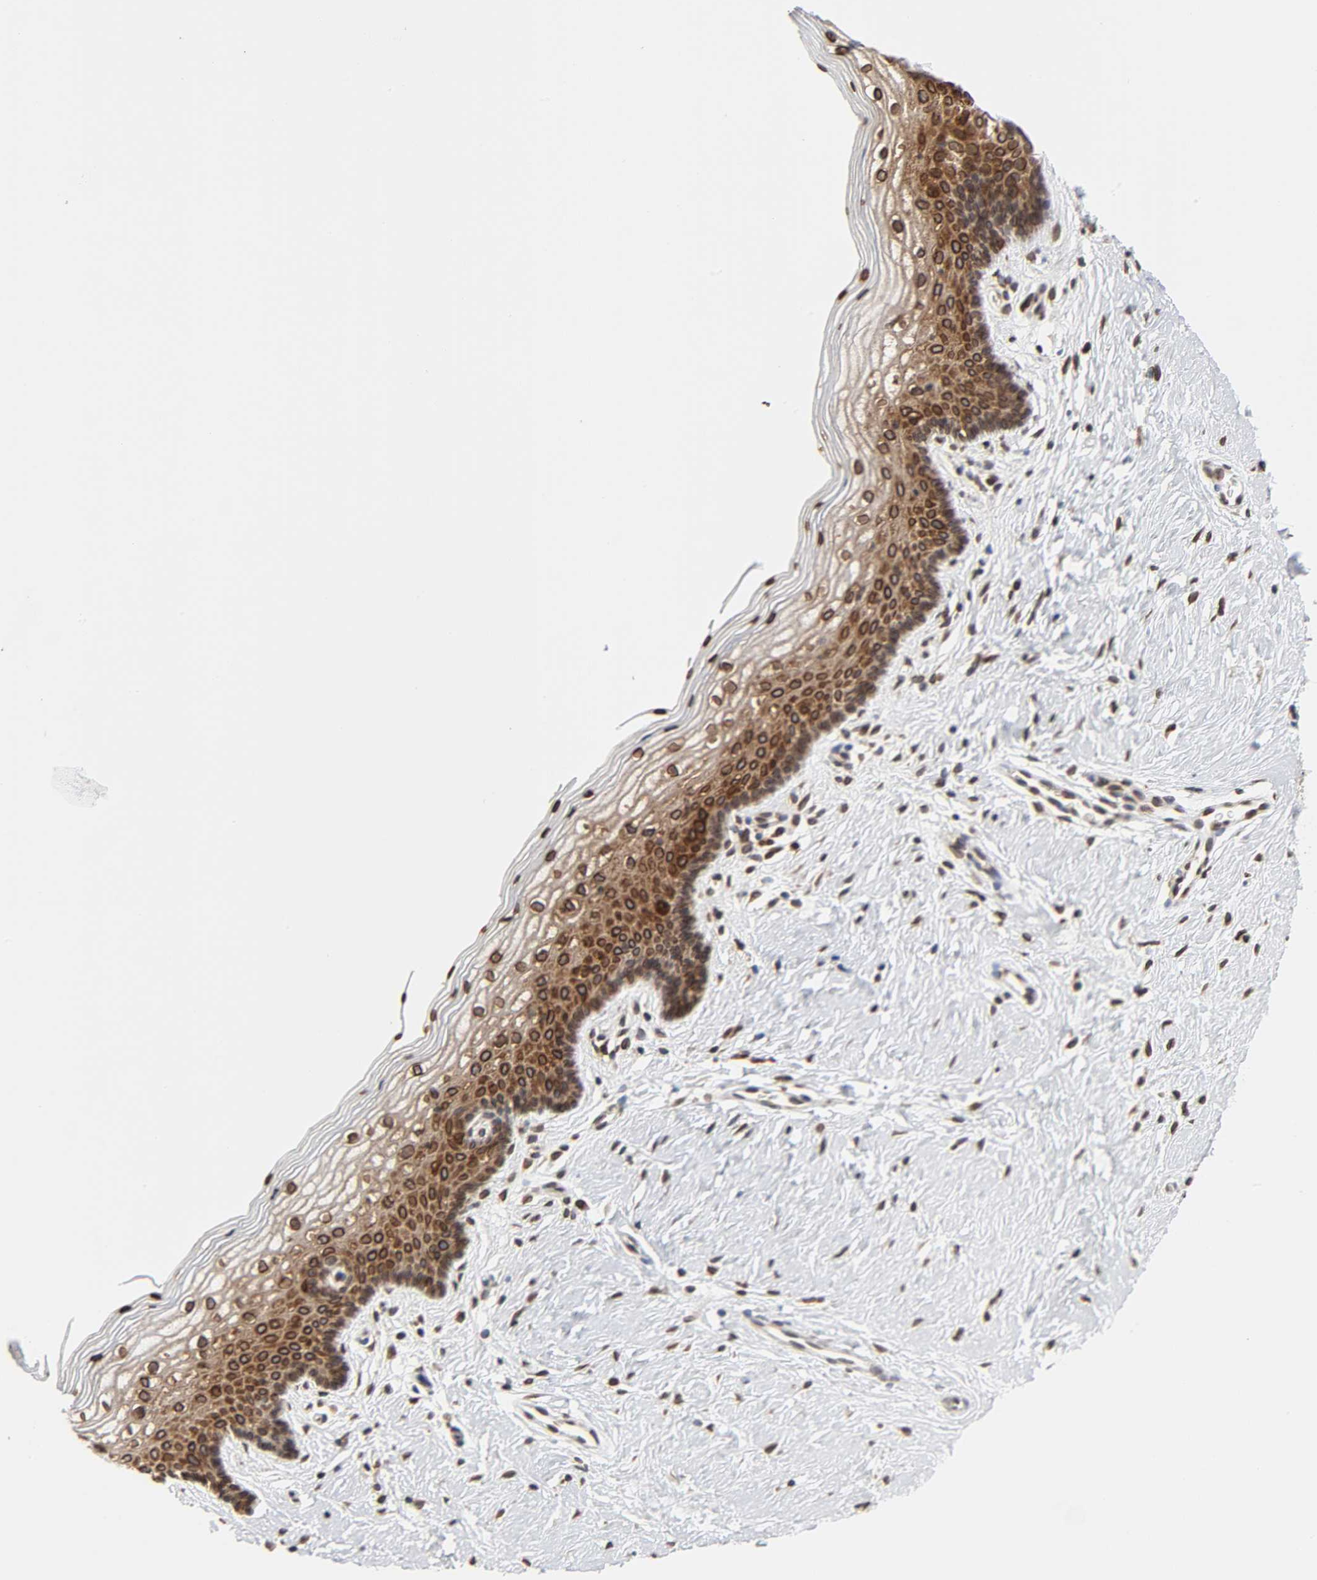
{"staining": {"intensity": "strong", "quantity": ">75%", "location": "cytoplasmic/membranous,nuclear"}, "tissue": "vagina", "cell_type": "Squamous epithelial cells", "image_type": "normal", "snomed": [{"axis": "morphology", "description": "Normal tissue, NOS"}, {"axis": "topography", "description": "Vagina"}], "caption": "There is high levels of strong cytoplasmic/membranous,nuclear expression in squamous epithelial cells of normal vagina, as demonstrated by immunohistochemical staining (brown color).", "gene": "RANGAP1", "patient": {"sex": "female", "age": 46}}